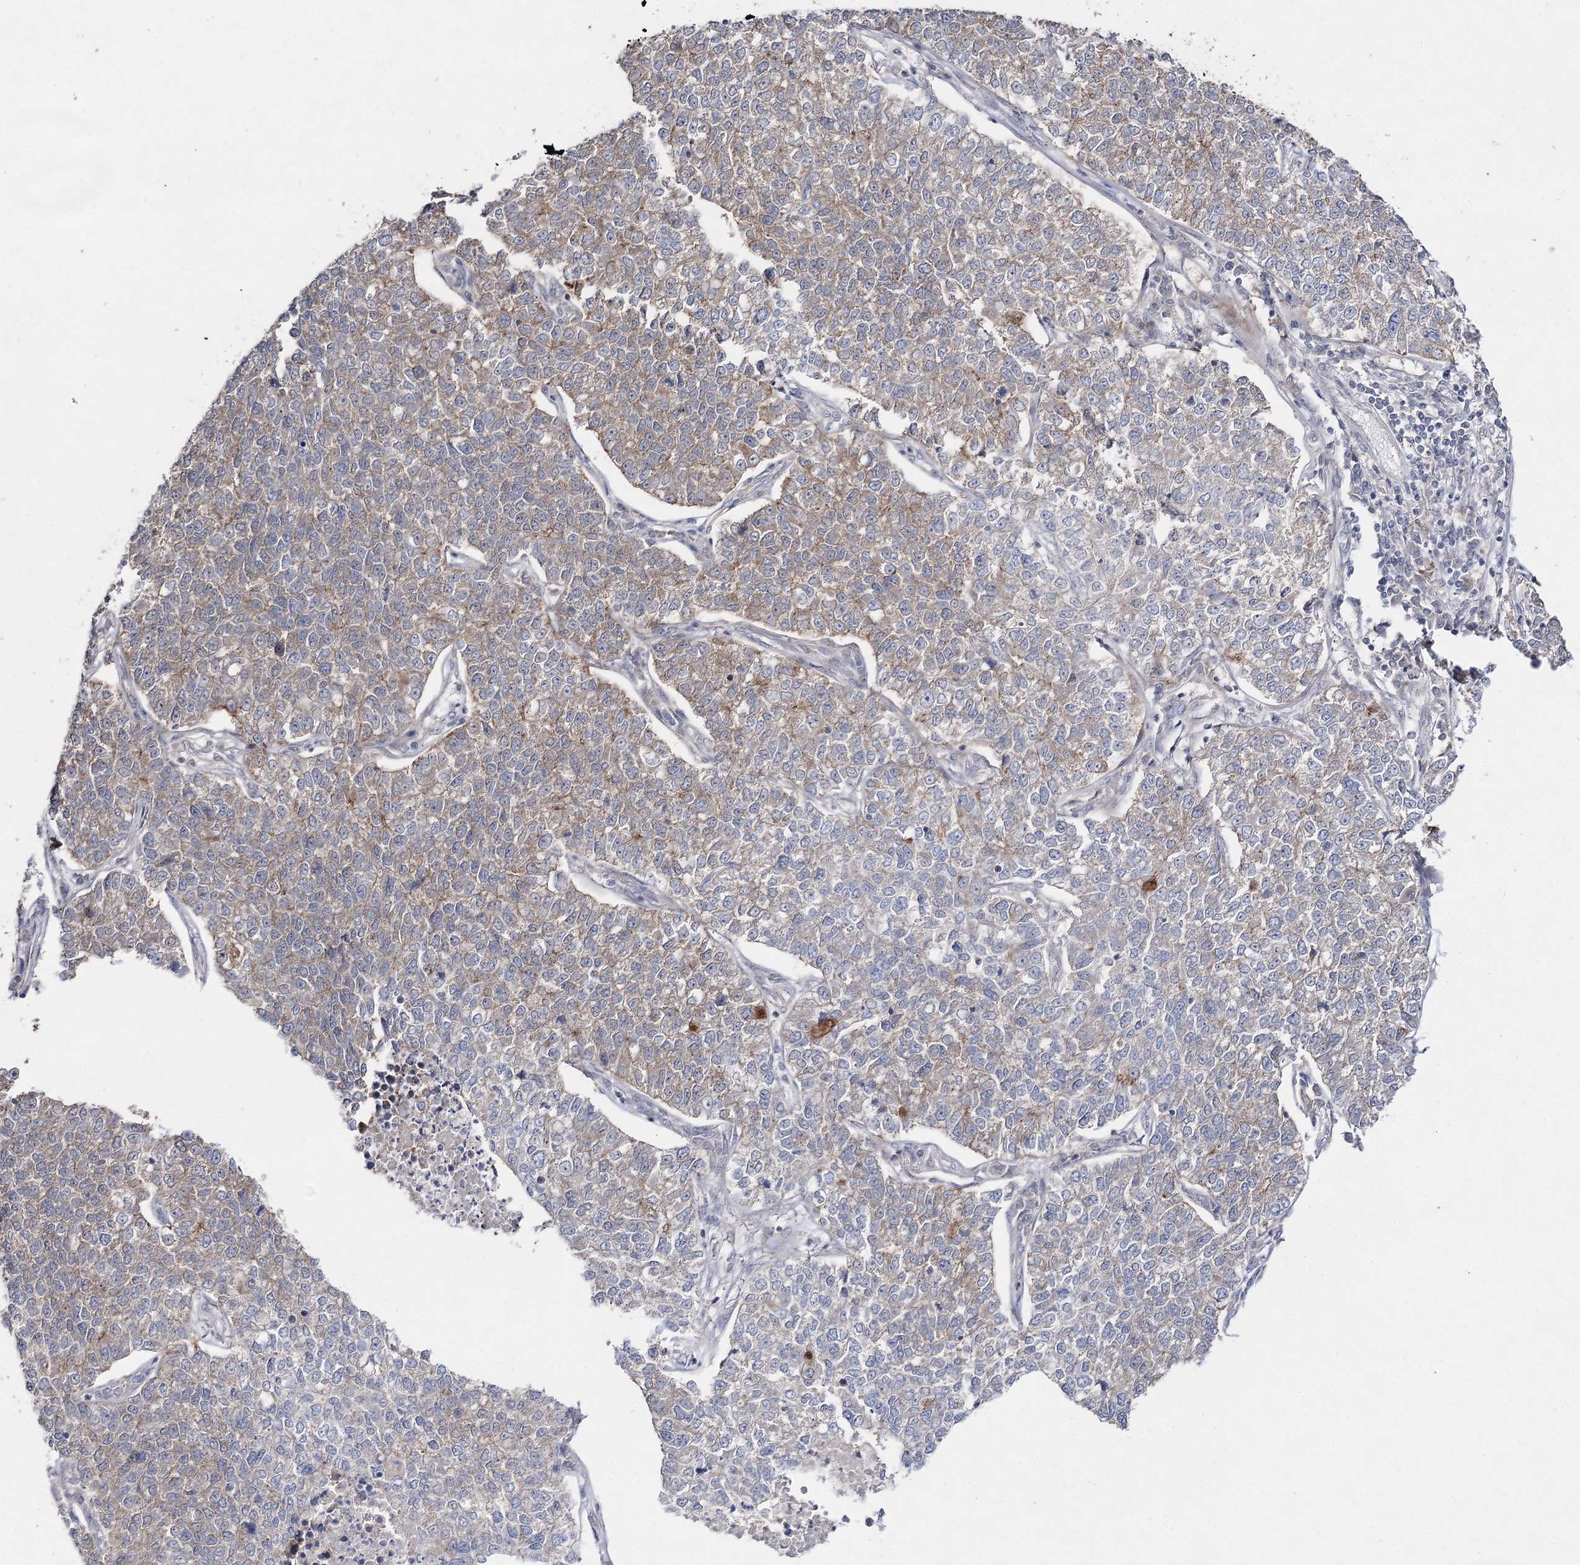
{"staining": {"intensity": "weak", "quantity": "25%-75%", "location": "cytoplasmic/membranous"}, "tissue": "lung cancer", "cell_type": "Tumor cells", "image_type": "cancer", "snomed": [{"axis": "morphology", "description": "Adenocarcinoma, NOS"}, {"axis": "topography", "description": "Lung"}], "caption": "Weak cytoplasmic/membranous protein positivity is identified in about 25%-75% of tumor cells in lung cancer.", "gene": "FANCL", "patient": {"sex": "male", "age": 49}}